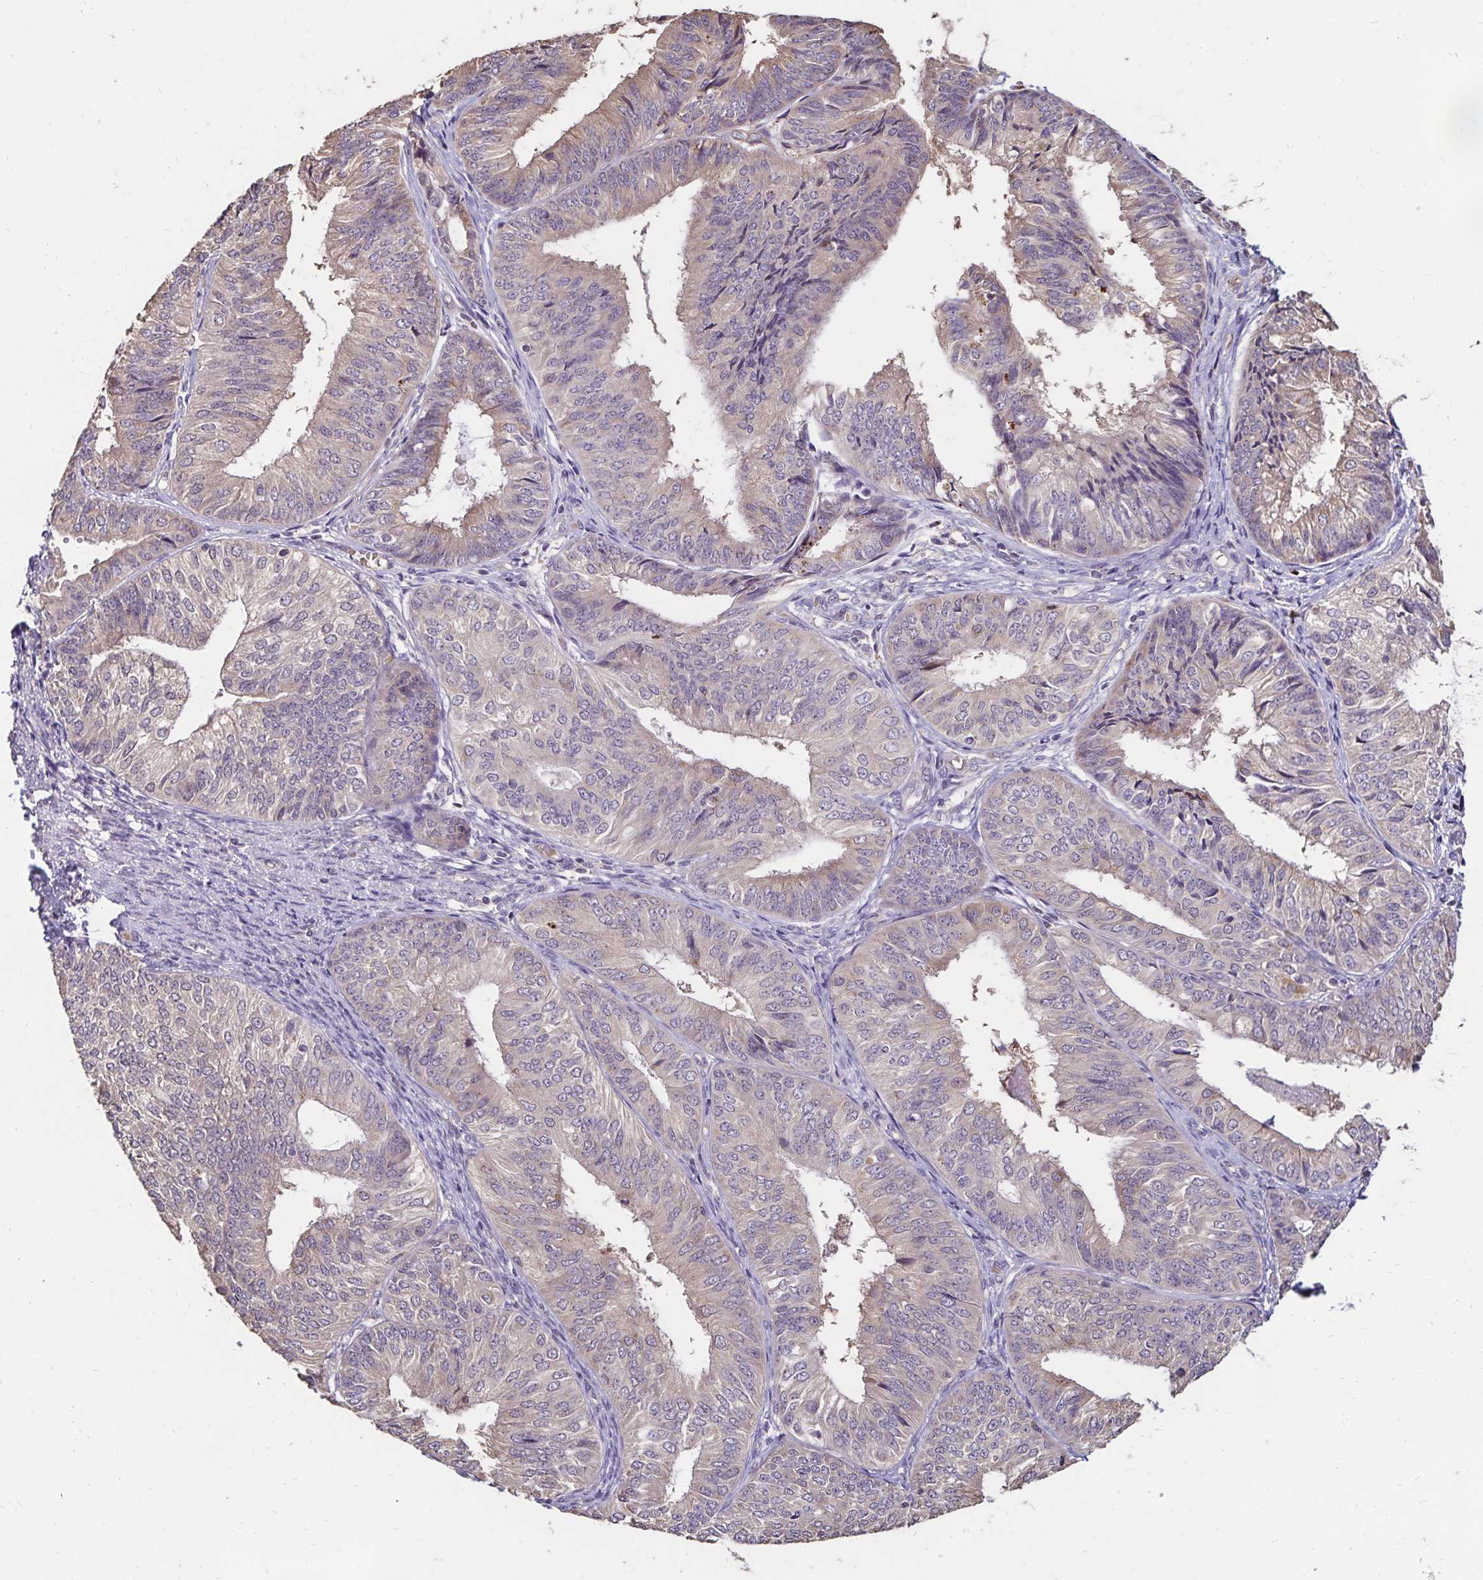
{"staining": {"intensity": "weak", "quantity": "<25%", "location": "cytoplasmic/membranous"}, "tissue": "endometrial cancer", "cell_type": "Tumor cells", "image_type": "cancer", "snomed": [{"axis": "morphology", "description": "Adenocarcinoma, NOS"}, {"axis": "topography", "description": "Endometrium"}], "caption": "An image of human endometrial cancer is negative for staining in tumor cells.", "gene": "EMC10", "patient": {"sex": "female", "age": 58}}